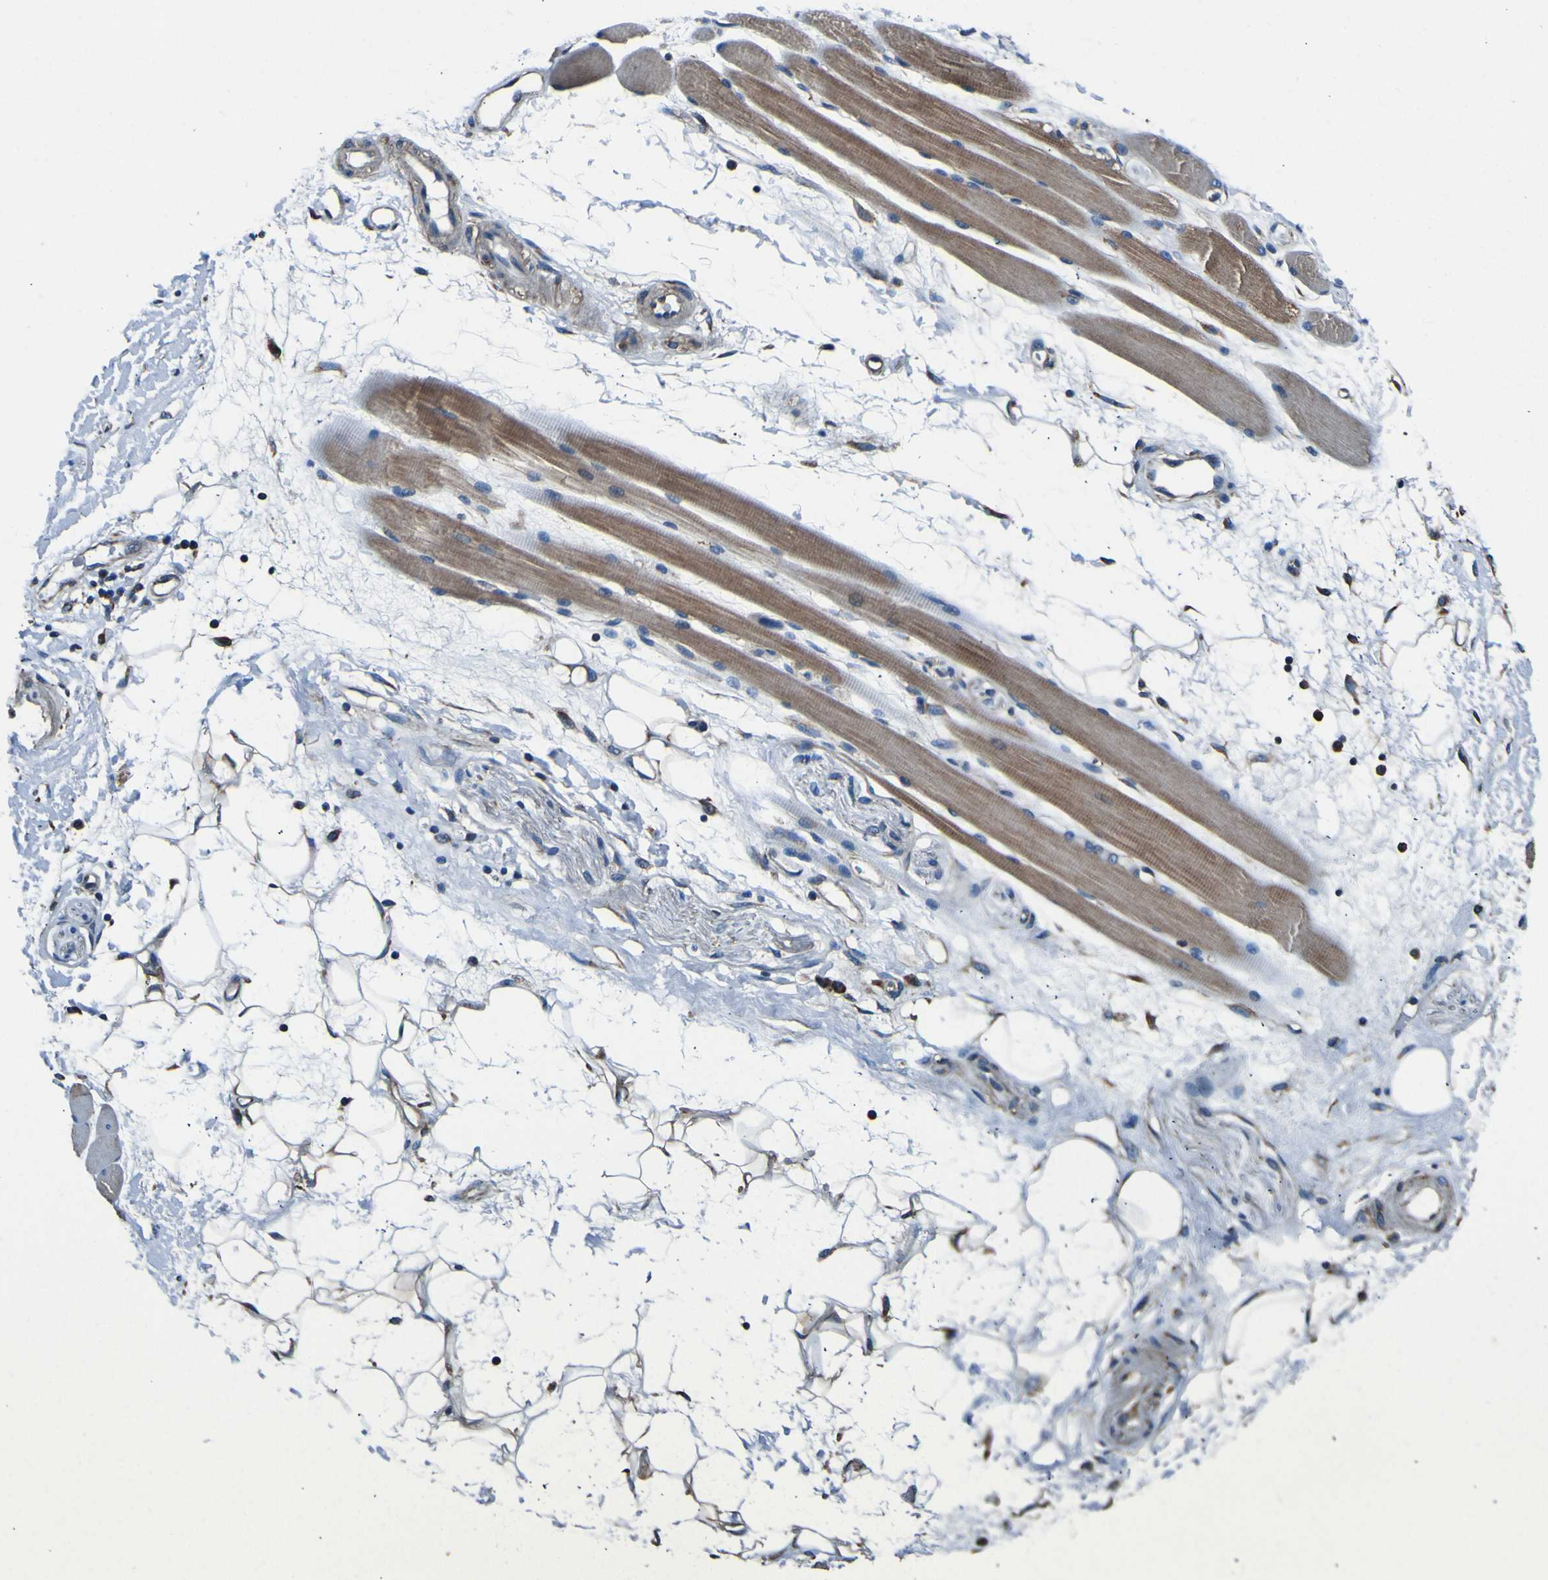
{"staining": {"intensity": "moderate", "quantity": ">75%", "location": "cytoplasmic/membranous"}, "tissue": "skeletal muscle", "cell_type": "Myocytes", "image_type": "normal", "snomed": [{"axis": "morphology", "description": "Normal tissue, NOS"}, {"axis": "topography", "description": "Skeletal muscle"}, {"axis": "topography", "description": "Peripheral nerve tissue"}], "caption": "Immunohistochemical staining of unremarkable human skeletal muscle displays >75% levels of moderate cytoplasmic/membranous protein staining in about >75% of myocytes.", "gene": "INPP5A", "patient": {"sex": "female", "age": 84}}